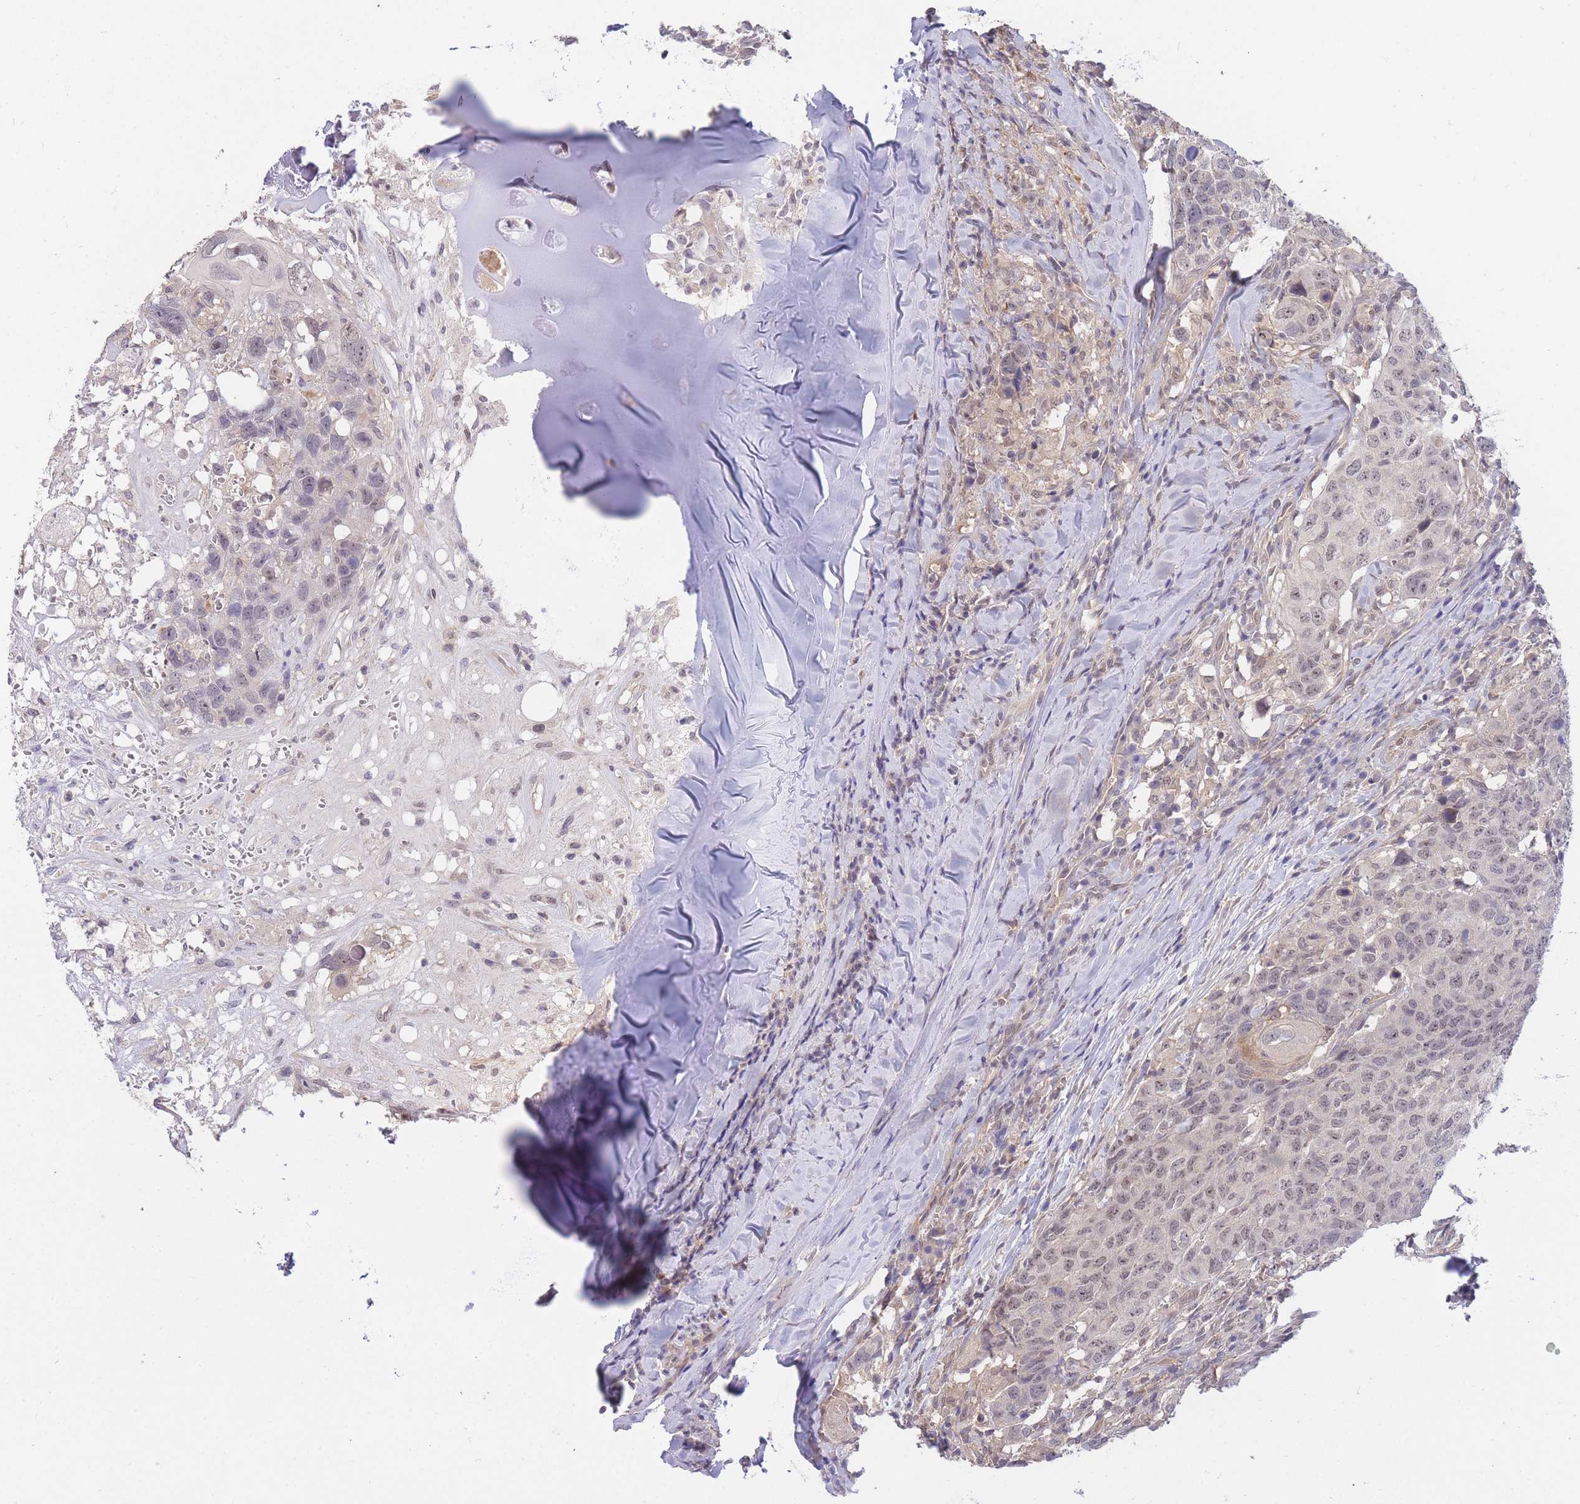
{"staining": {"intensity": "weak", "quantity": "<25%", "location": "nuclear"}, "tissue": "head and neck cancer", "cell_type": "Tumor cells", "image_type": "cancer", "snomed": [{"axis": "morphology", "description": "Normal tissue, NOS"}, {"axis": "morphology", "description": "Squamous cell carcinoma, NOS"}, {"axis": "topography", "description": "Skeletal muscle"}, {"axis": "topography", "description": "Vascular tissue"}, {"axis": "topography", "description": "Peripheral nerve tissue"}, {"axis": "topography", "description": "Head-Neck"}], "caption": "Histopathology image shows no protein staining in tumor cells of squamous cell carcinoma (head and neck) tissue.", "gene": "SMC6", "patient": {"sex": "male", "age": 66}}